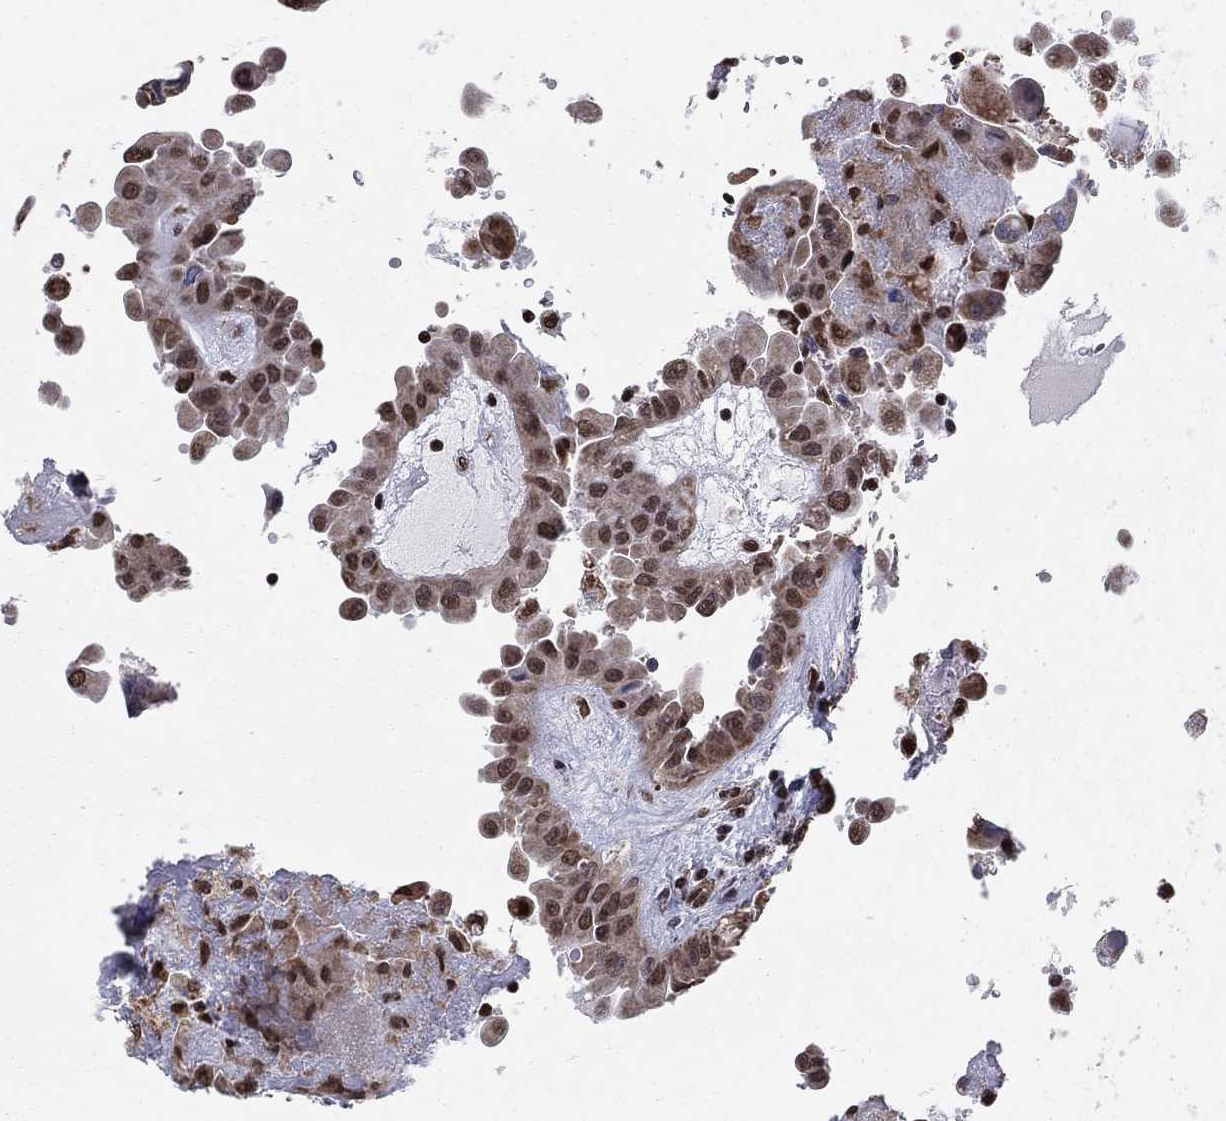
{"staining": {"intensity": "moderate", "quantity": ">75%", "location": "cytoplasmic/membranous,nuclear"}, "tissue": "thyroid cancer", "cell_type": "Tumor cells", "image_type": "cancer", "snomed": [{"axis": "morphology", "description": "Papillary adenocarcinoma, NOS"}, {"axis": "topography", "description": "Thyroid gland"}], "caption": "Immunohistochemical staining of human papillary adenocarcinoma (thyroid) reveals medium levels of moderate cytoplasmic/membranous and nuclear protein staining in about >75% of tumor cells.", "gene": "N4BP2", "patient": {"sex": "female", "age": 37}}